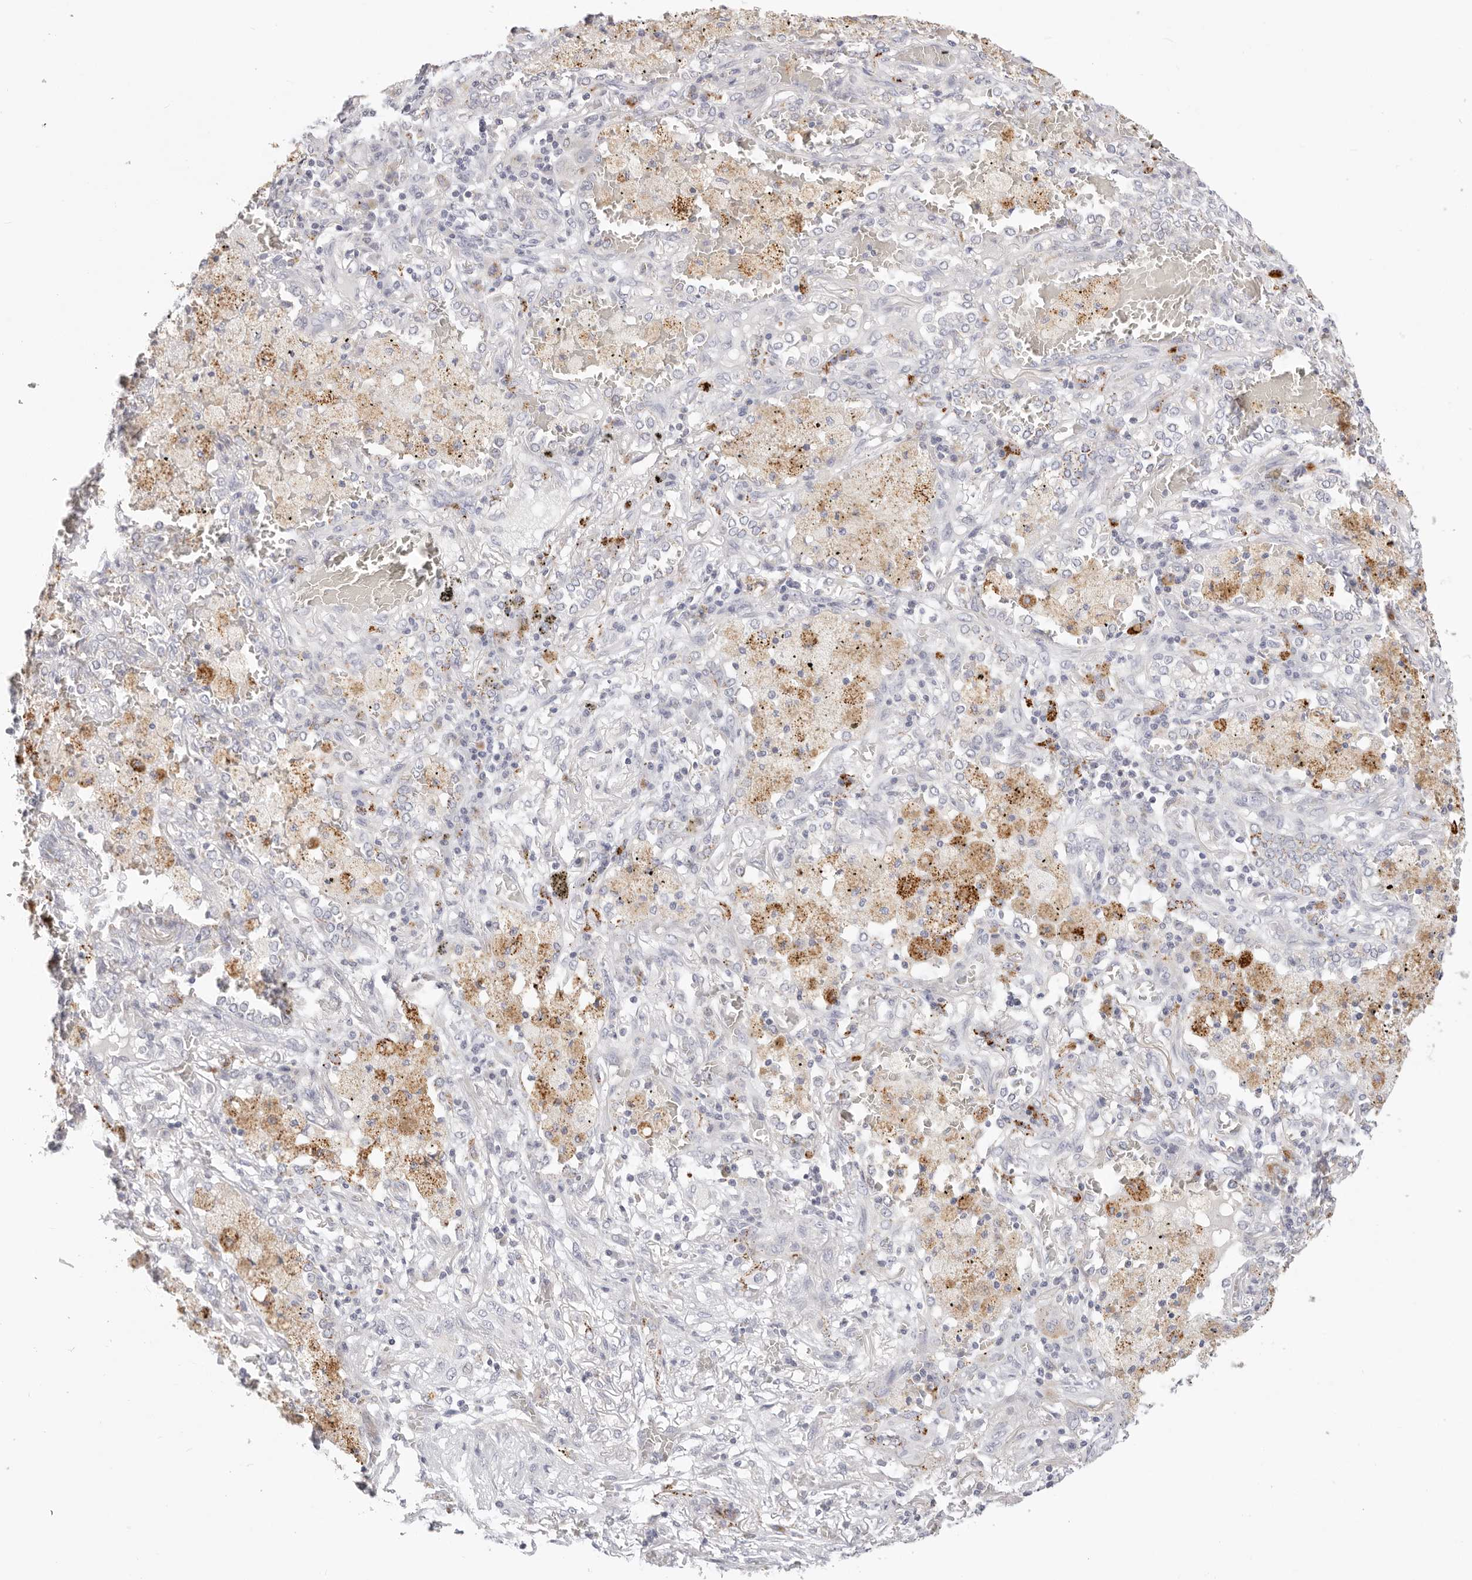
{"staining": {"intensity": "negative", "quantity": "none", "location": "none"}, "tissue": "lung cancer", "cell_type": "Tumor cells", "image_type": "cancer", "snomed": [{"axis": "morphology", "description": "Squamous cell carcinoma, NOS"}, {"axis": "topography", "description": "Lung"}], "caption": "Protein analysis of lung squamous cell carcinoma exhibits no significant staining in tumor cells.", "gene": "STKLD1", "patient": {"sex": "female", "age": 47}}